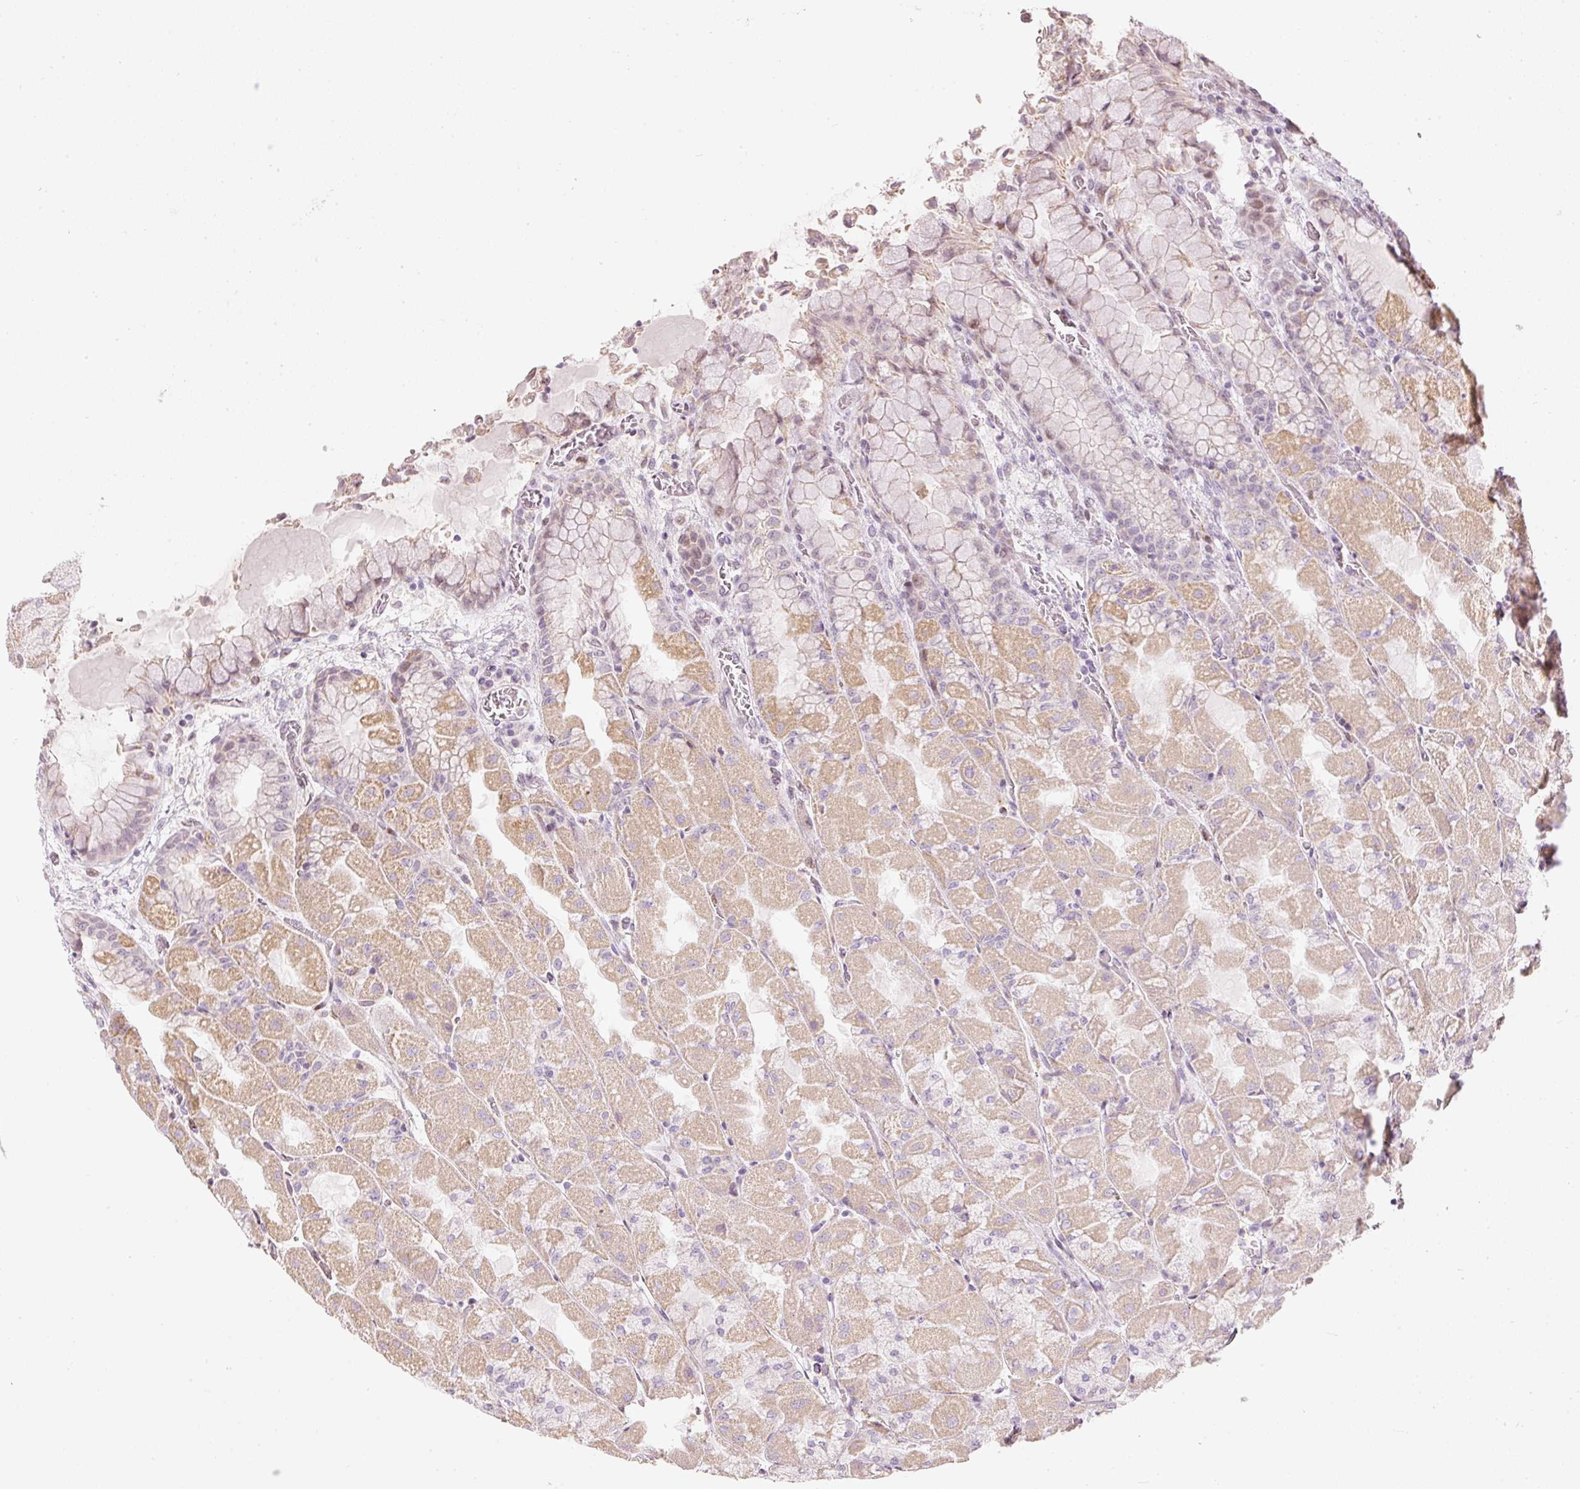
{"staining": {"intensity": "moderate", "quantity": "25%-75%", "location": "cytoplasmic/membranous"}, "tissue": "stomach", "cell_type": "Glandular cells", "image_type": "normal", "snomed": [{"axis": "morphology", "description": "Normal tissue, NOS"}, {"axis": "topography", "description": "Stomach"}], "caption": "Immunohistochemistry (IHC) of normal stomach exhibits medium levels of moderate cytoplasmic/membranous staining in approximately 25%-75% of glandular cells. Using DAB (3,3'-diaminobenzidine) (brown) and hematoxylin (blue) stains, captured at high magnification using brightfield microscopy.", "gene": "RNF39", "patient": {"sex": "female", "age": 61}}